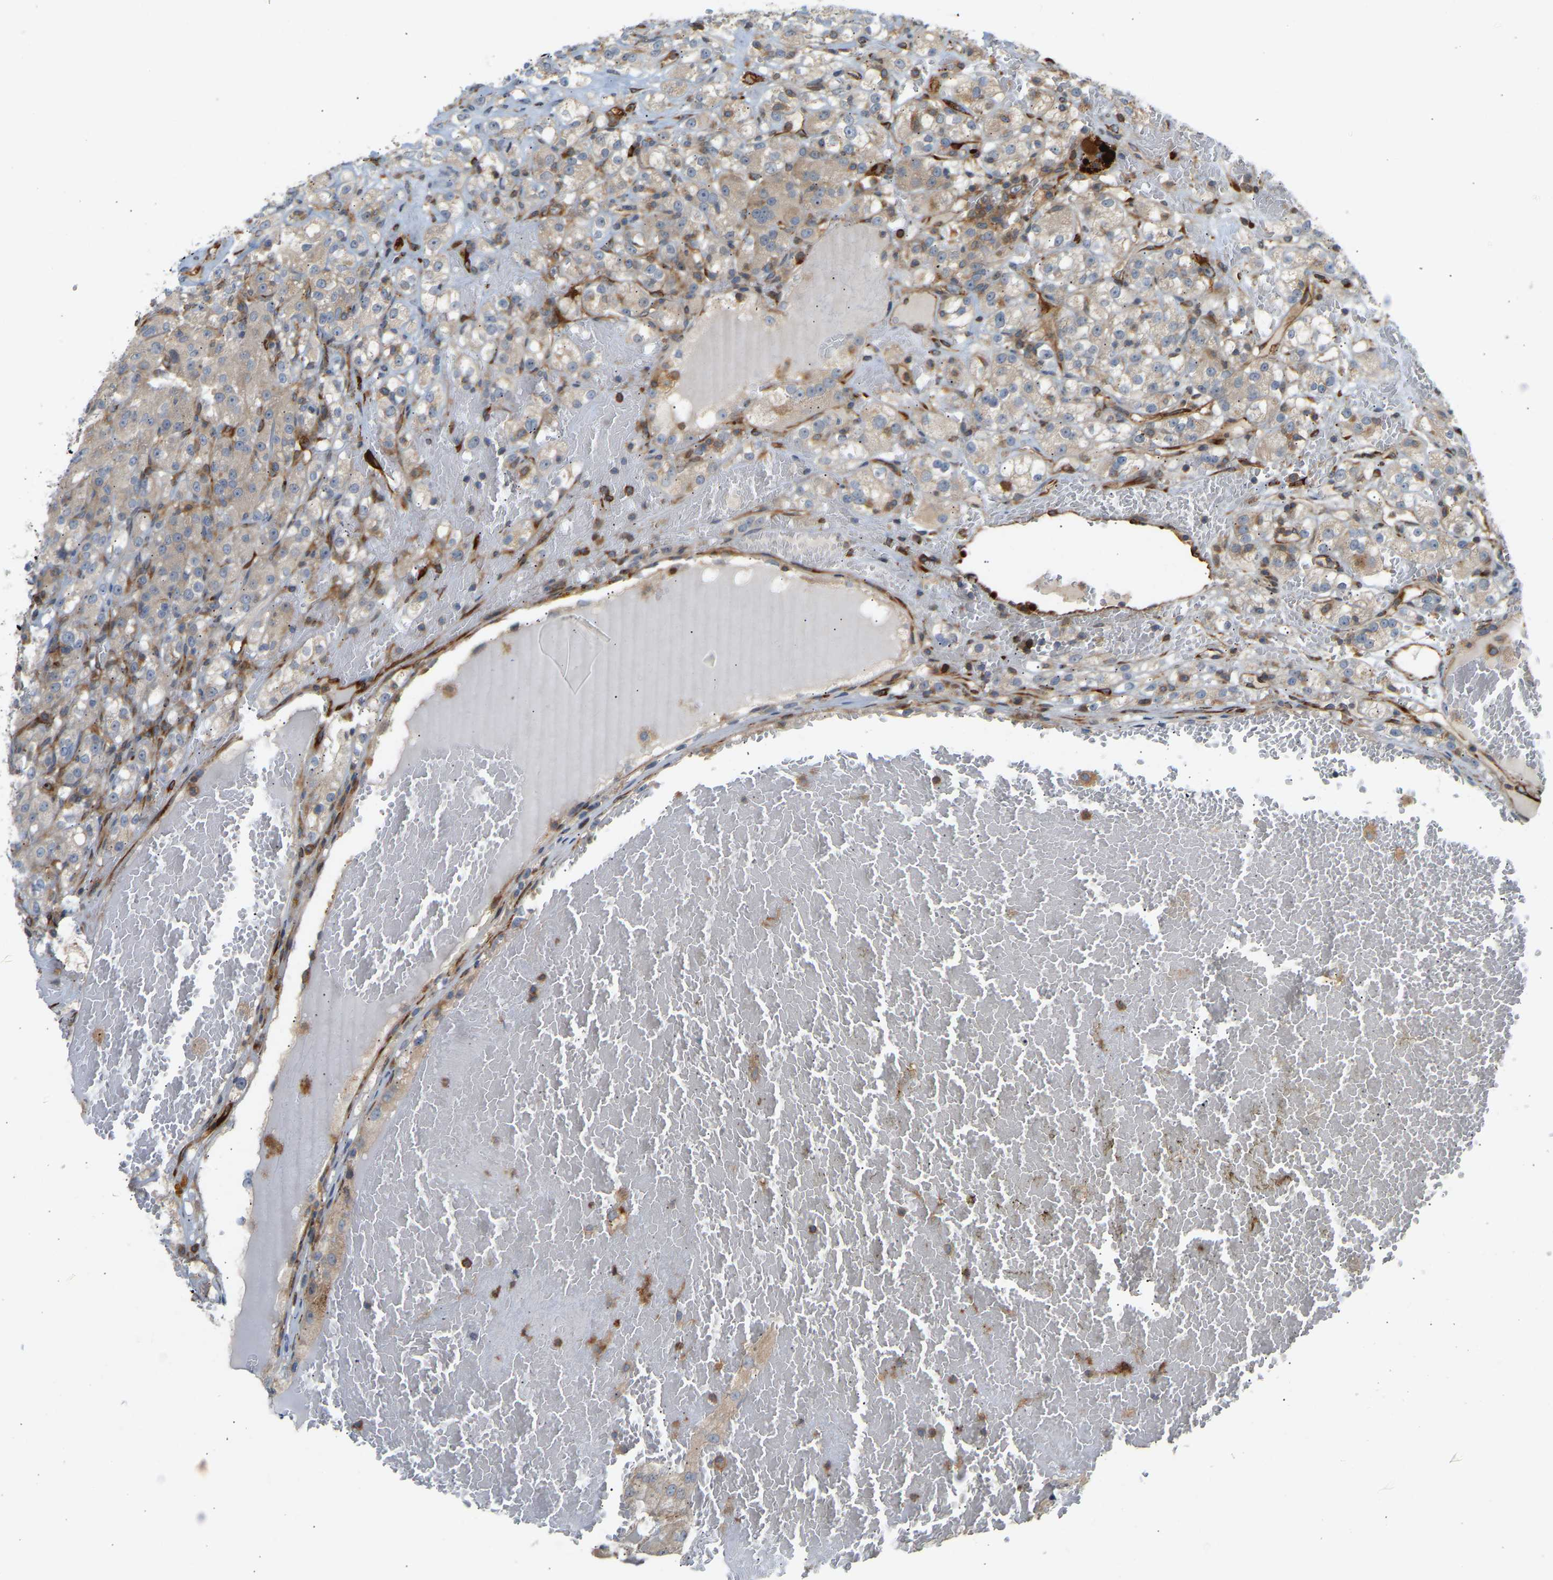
{"staining": {"intensity": "weak", "quantity": "<25%", "location": "cytoplasmic/membranous"}, "tissue": "renal cancer", "cell_type": "Tumor cells", "image_type": "cancer", "snomed": [{"axis": "morphology", "description": "Normal tissue, NOS"}, {"axis": "morphology", "description": "Adenocarcinoma, NOS"}, {"axis": "topography", "description": "Kidney"}], "caption": "The IHC micrograph has no significant positivity in tumor cells of renal cancer tissue. (DAB immunohistochemistry (IHC) visualized using brightfield microscopy, high magnification).", "gene": "PLCG2", "patient": {"sex": "male", "age": 61}}